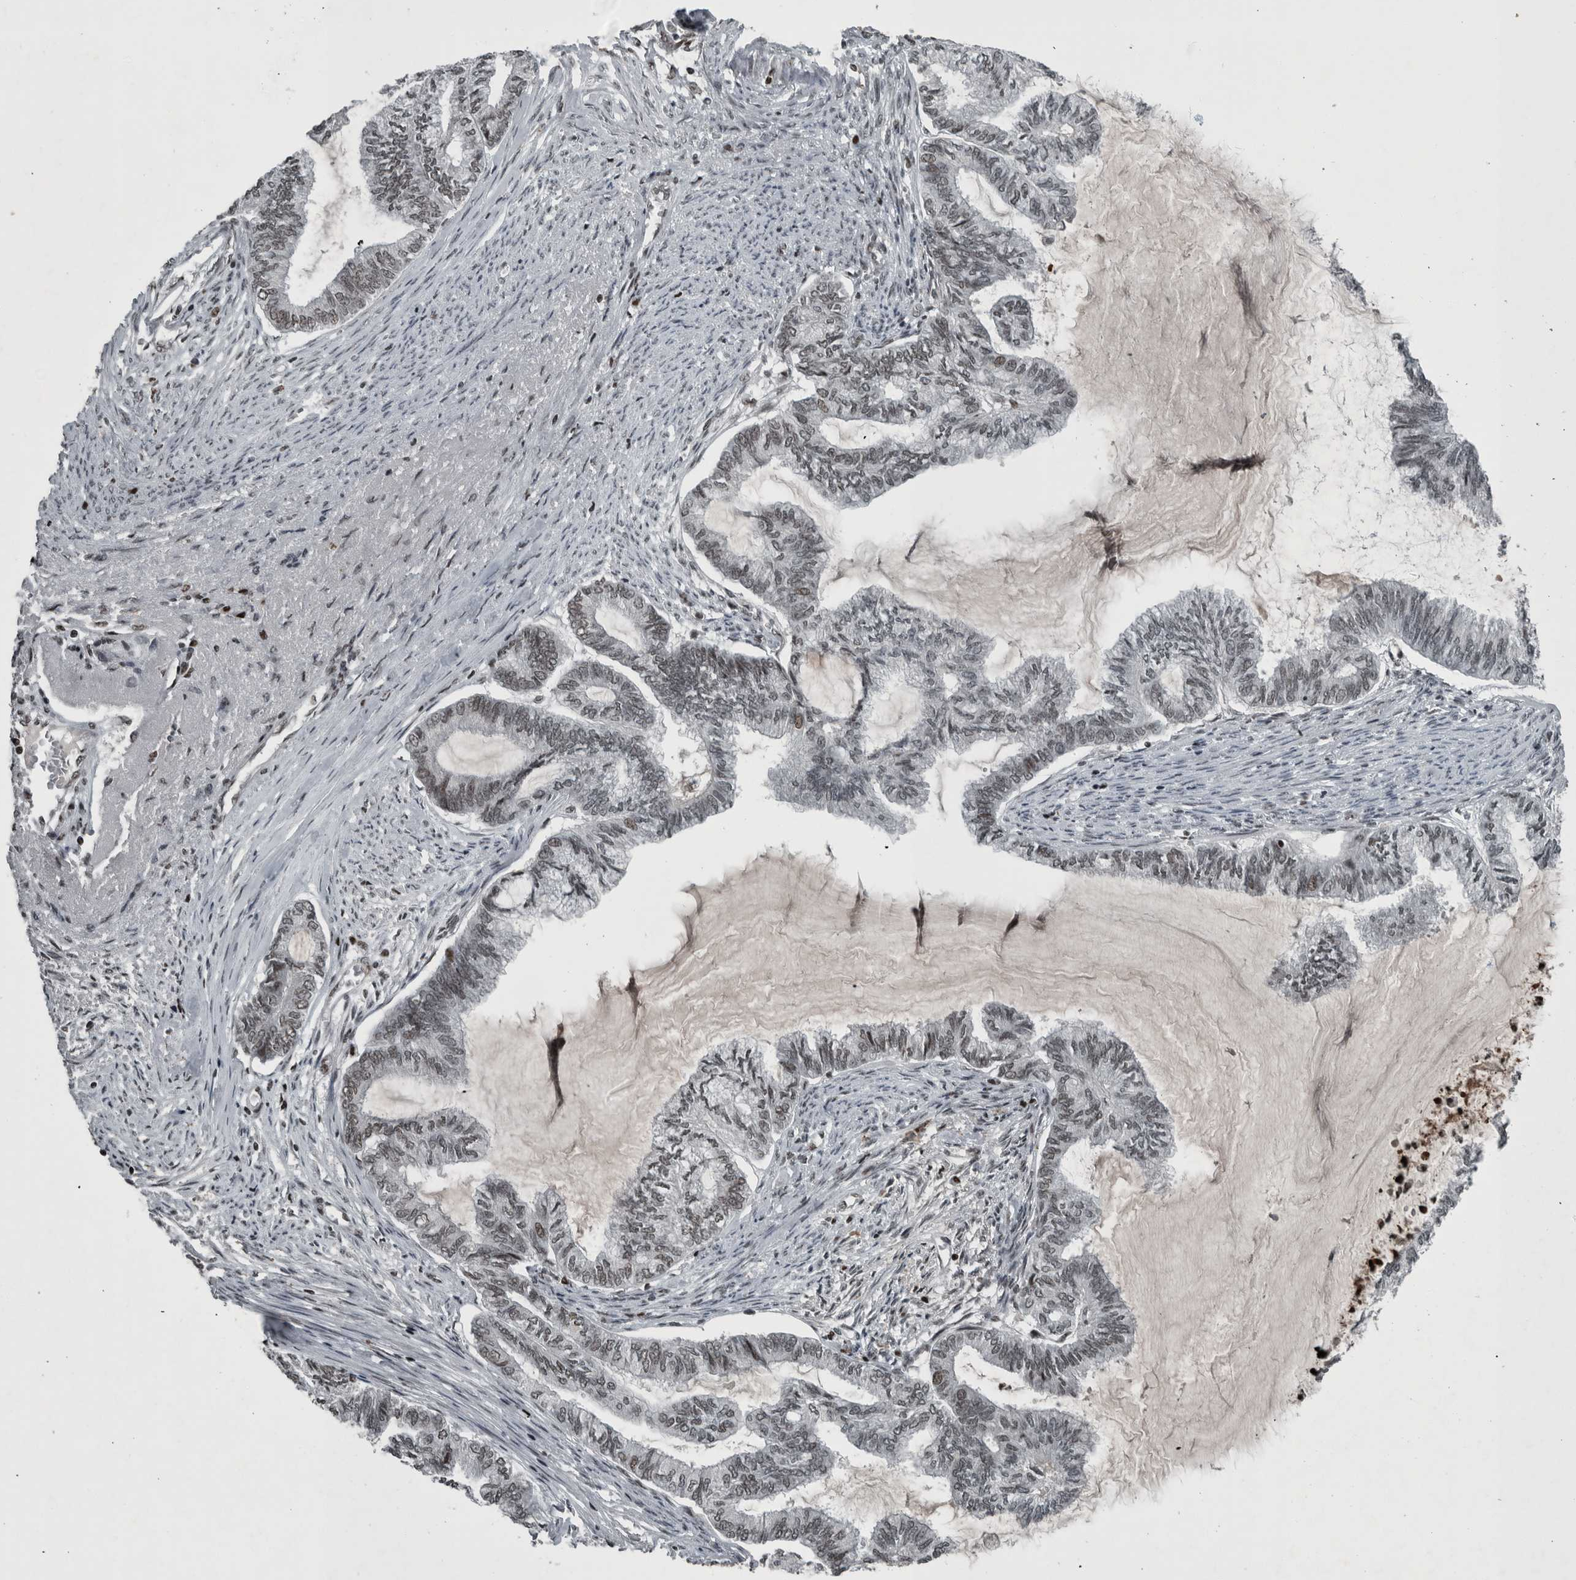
{"staining": {"intensity": "weak", "quantity": ">75%", "location": "nuclear"}, "tissue": "endometrial cancer", "cell_type": "Tumor cells", "image_type": "cancer", "snomed": [{"axis": "morphology", "description": "Adenocarcinoma, NOS"}, {"axis": "topography", "description": "Endometrium"}], "caption": "DAB (3,3'-diaminobenzidine) immunohistochemical staining of endometrial adenocarcinoma demonstrates weak nuclear protein staining in about >75% of tumor cells.", "gene": "UNC50", "patient": {"sex": "female", "age": 86}}